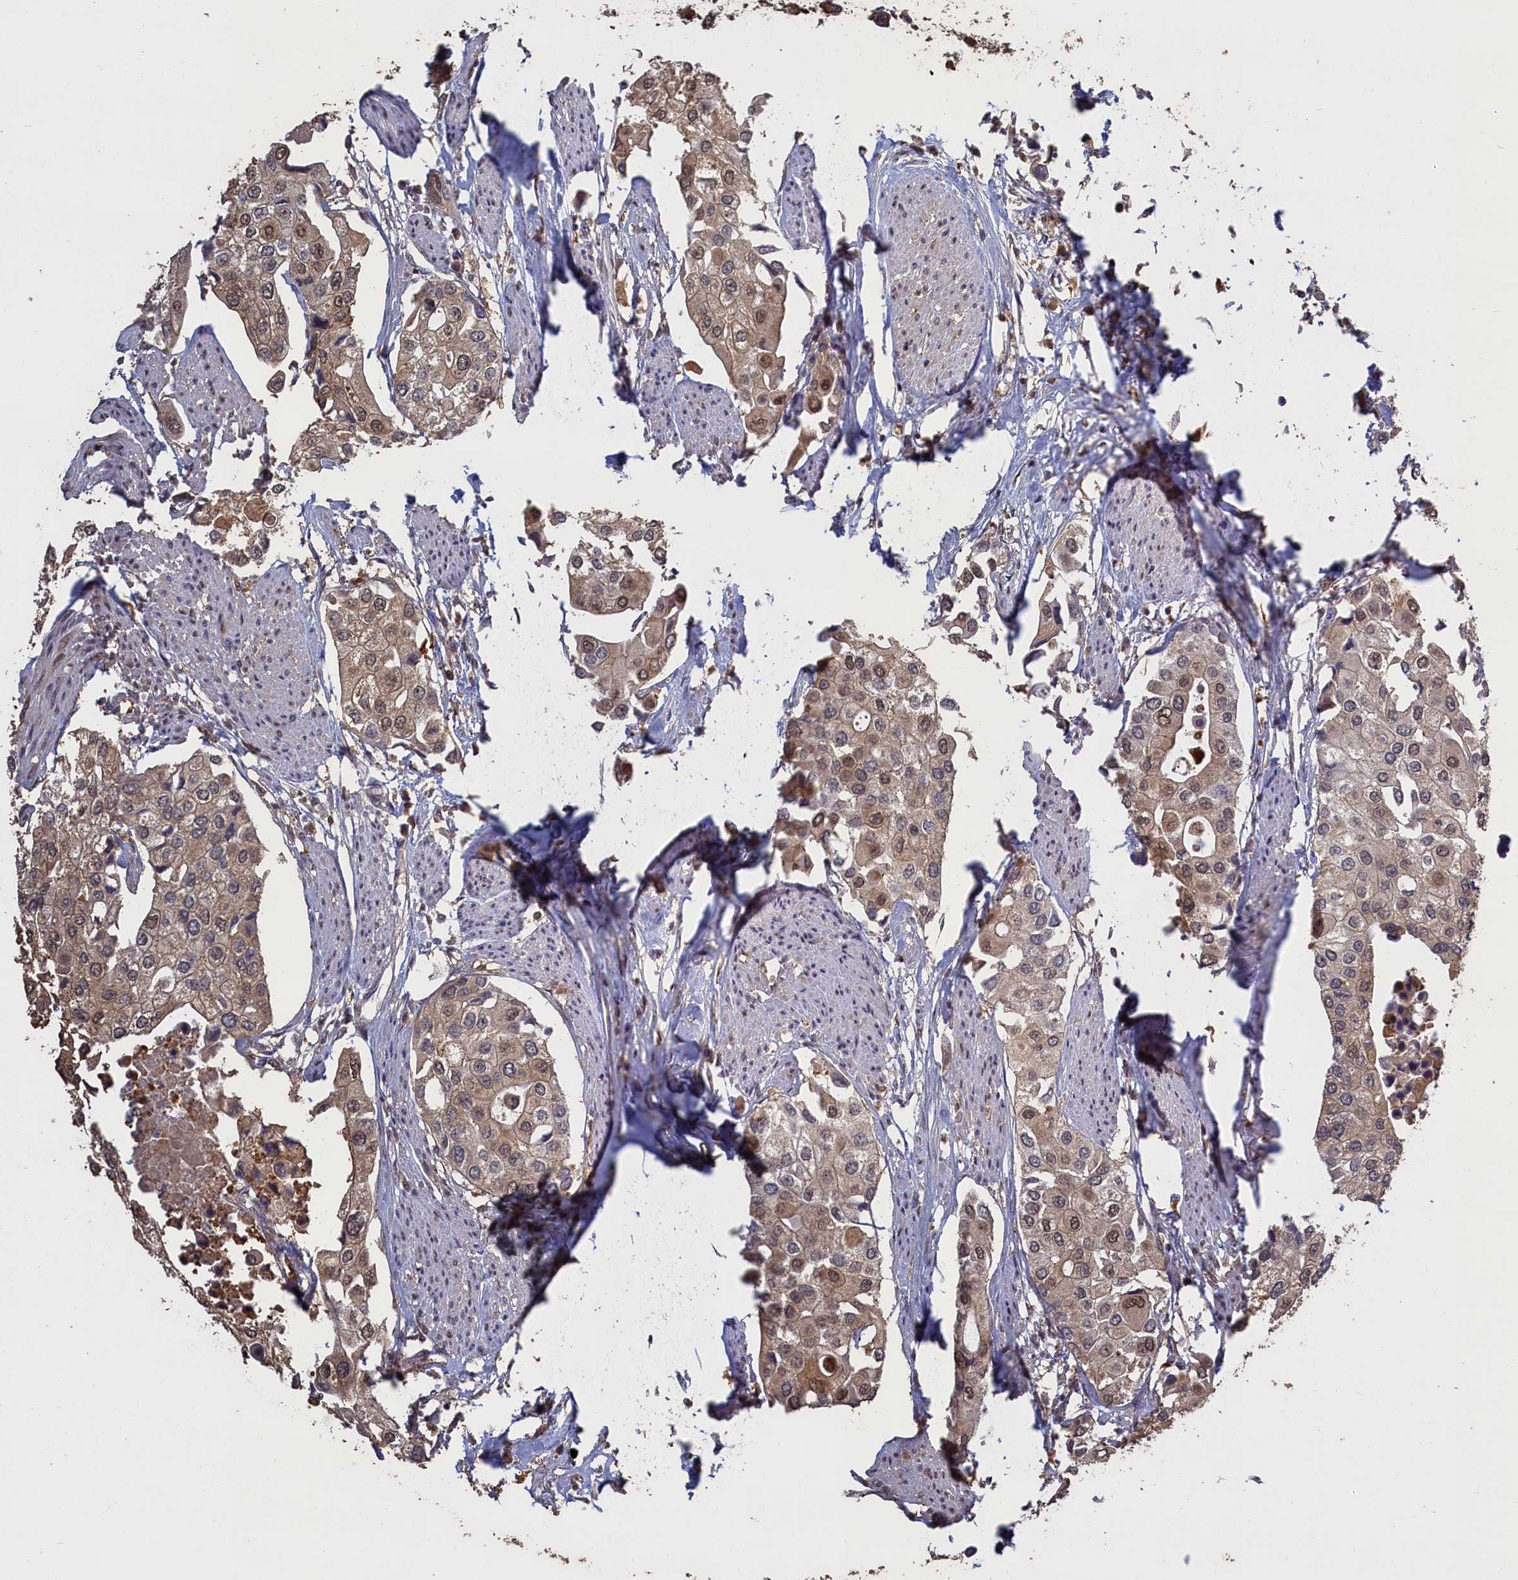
{"staining": {"intensity": "weak", "quantity": ">75%", "location": "cytoplasmic/membranous,nuclear"}, "tissue": "urothelial cancer", "cell_type": "Tumor cells", "image_type": "cancer", "snomed": [{"axis": "morphology", "description": "Urothelial carcinoma, High grade"}, {"axis": "topography", "description": "Urinary bladder"}], "caption": "IHC histopathology image of neoplastic tissue: urothelial cancer stained using immunohistochemistry (IHC) displays low levels of weak protein expression localized specifically in the cytoplasmic/membranous and nuclear of tumor cells, appearing as a cytoplasmic/membranous and nuclear brown color.", "gene": "UCHL3", "patient": {"sex": "male", "age": 64}}